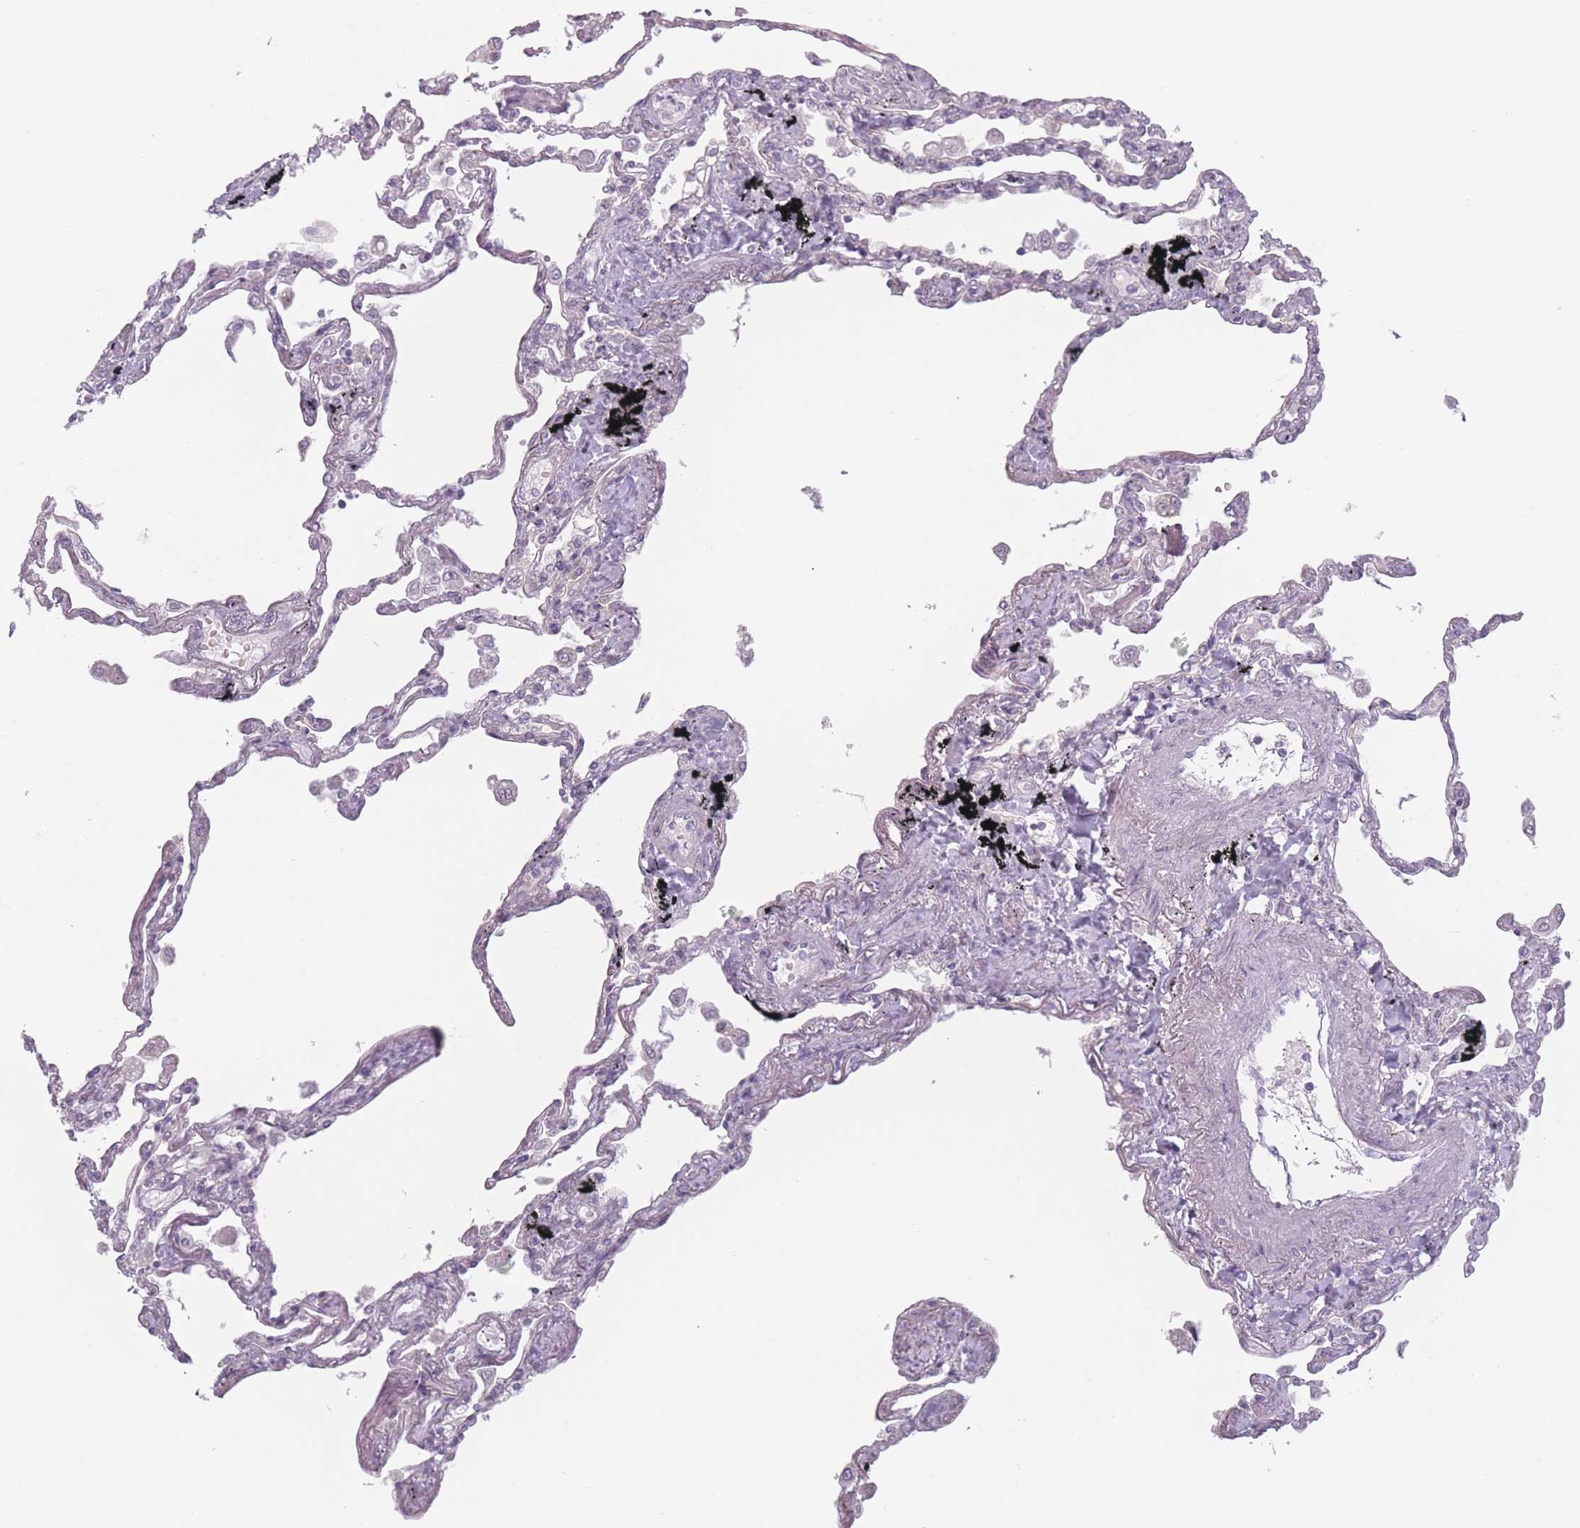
{"staining": {"intensity": "negative", "quantity": "none", "location": "none"}, "tissue": "lung", "cell_type": "Alveolar cells", "image_type": "normal", "snomed": [{"axis": "morphology", "description": "Normal tissue, NOS"}, {"axis": "topography", "description": "Lung"}], "caption": "The image reveals no staining of alveolar cells in normal lung. (DAB (3,3'-diaminobenzidine) immunohistochemistry, high magnification).", "gene": "RASL10B", "patient": {"sex": "female", "age": 67}}